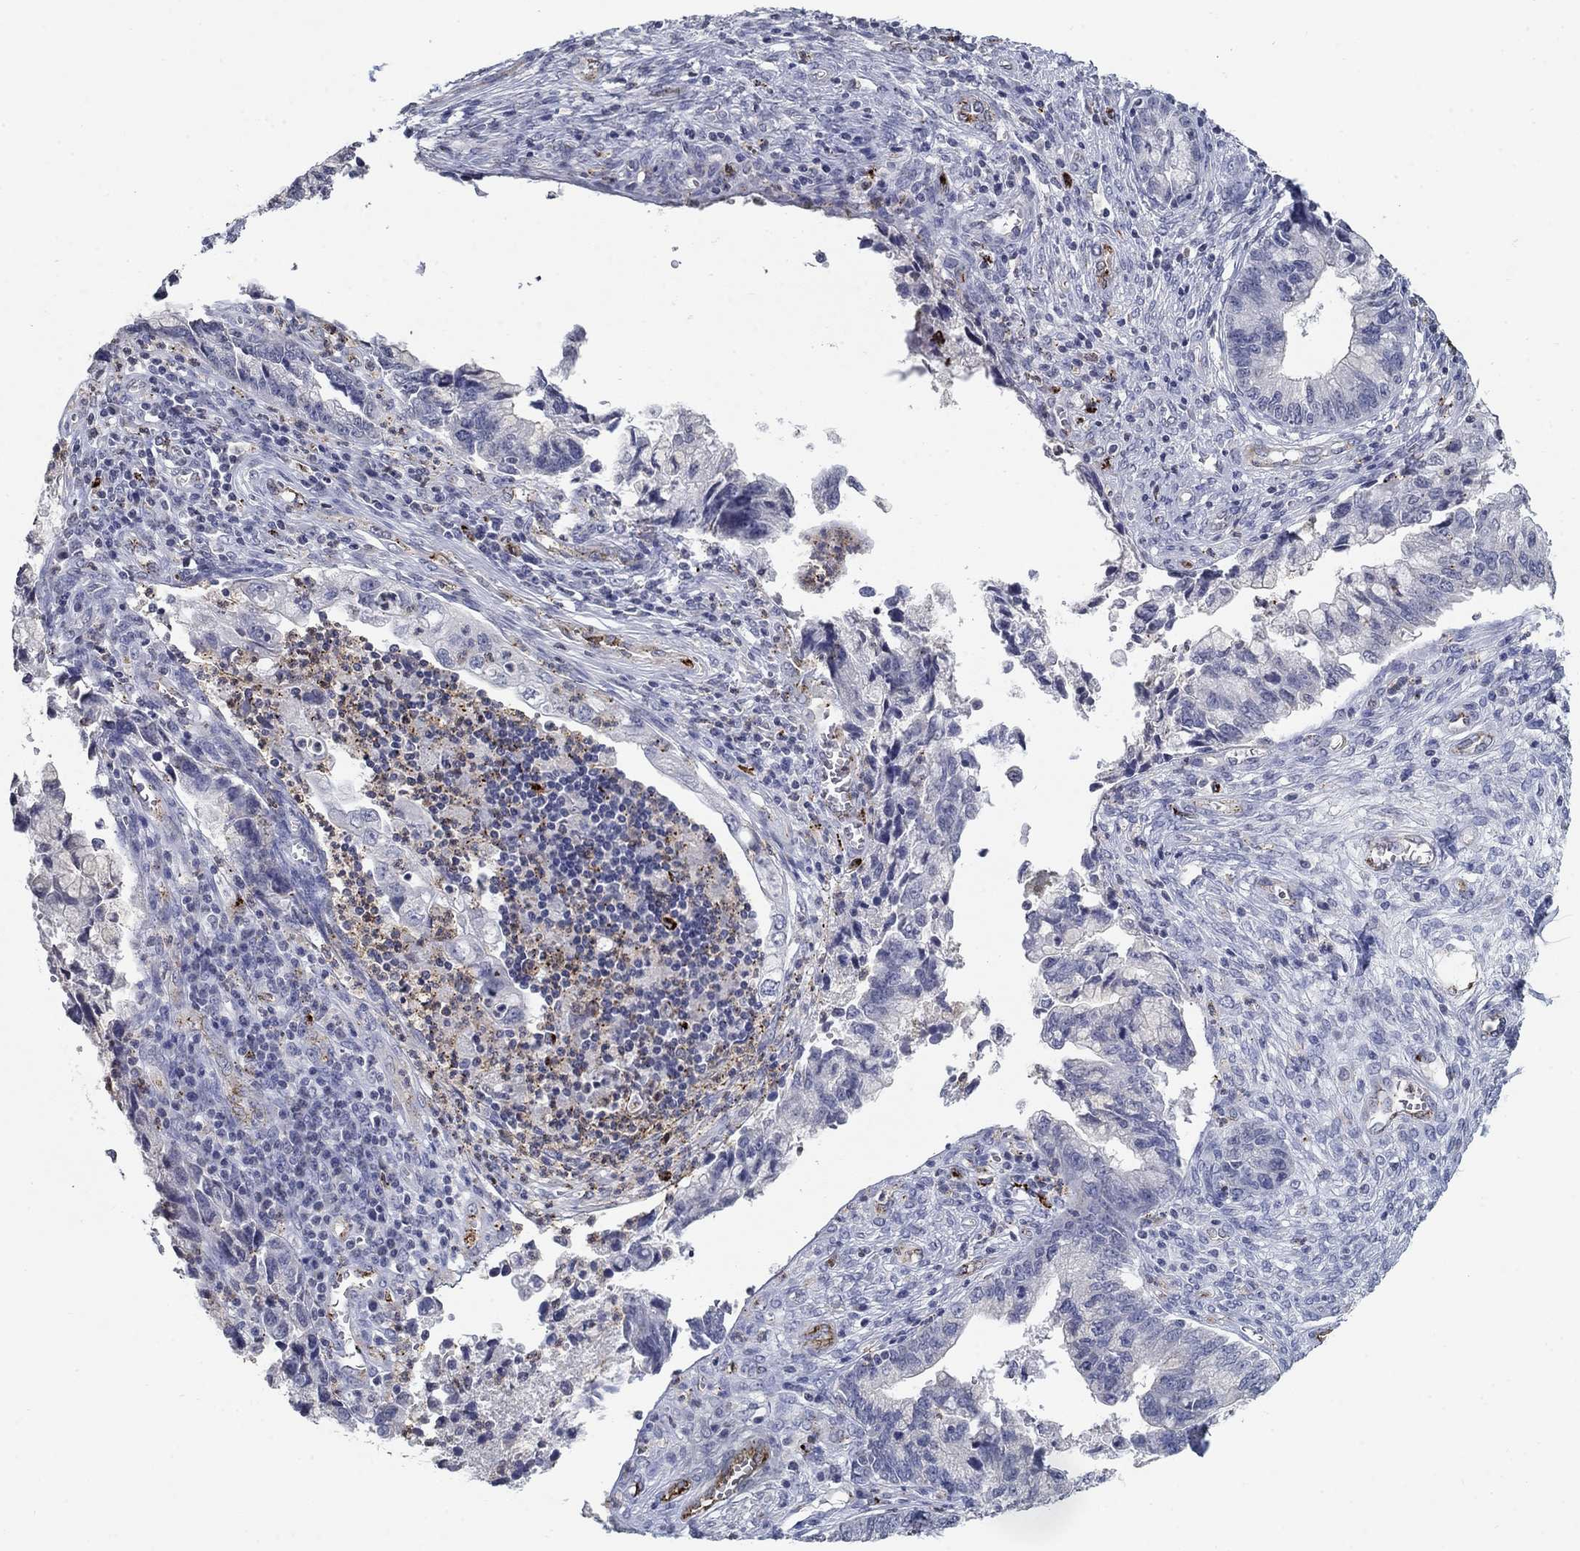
{"staining": {"intensity": "negative", "quantity": "none", "location": "none"}, "tissue": "cervical cancer", "cell_type": "Tumor cells", "image_type": "cancer", "snomed": [{"axis": "morphology", "description": "Adenocarcinoma, NOS"}, {"axis": "topography", "description": "Cervix"}], "caption": "Immunohistochemistry of human cervical adenocarcinoma exhibits no staining in tumor cells.", "gene": "TINAG", "patient": {"sex": "female", "age": 44}}